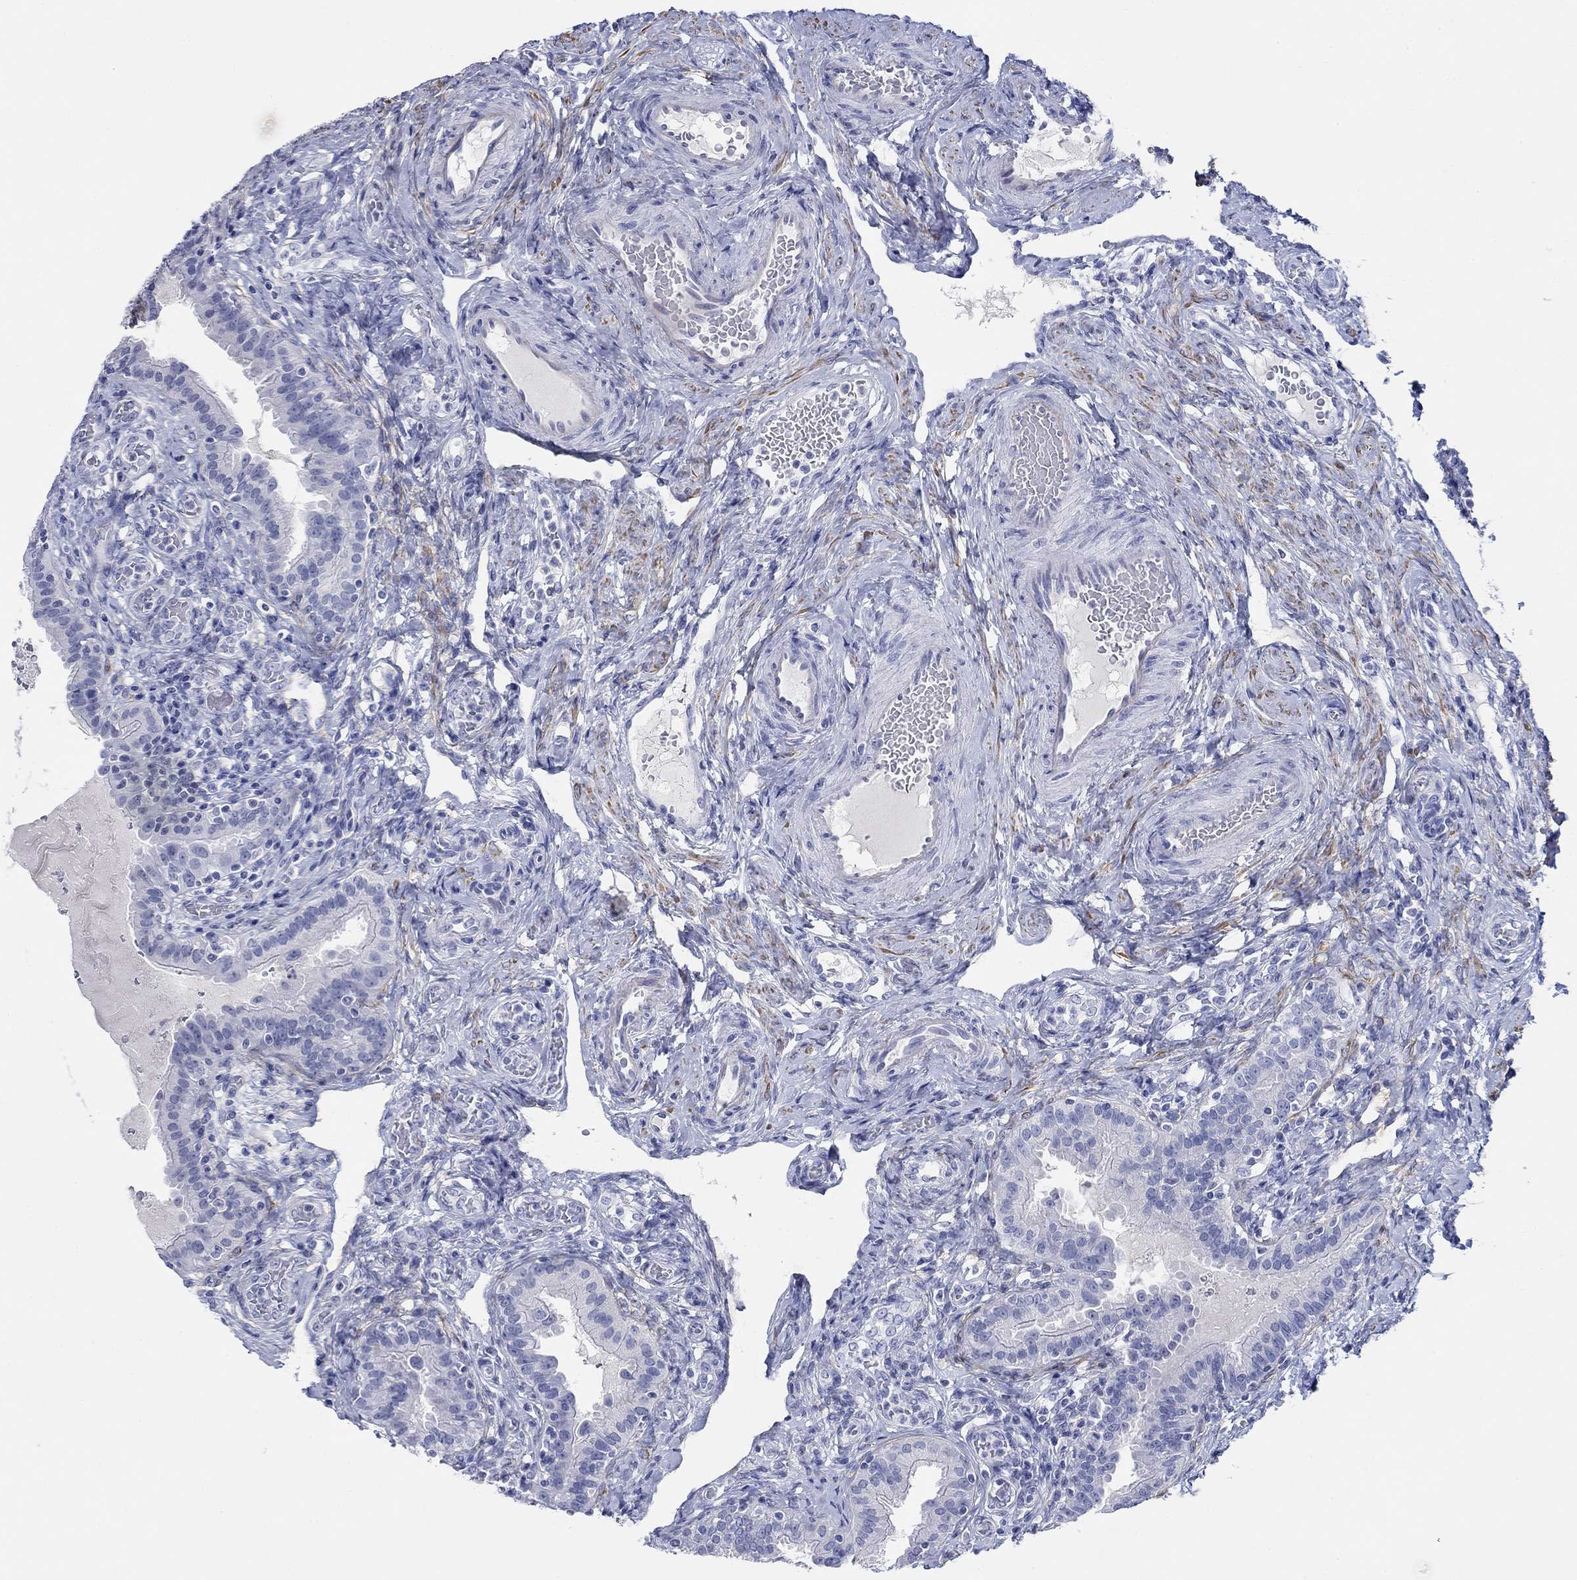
{"staining": {"intensity": "negative", "quantity": "none", "location": "none"}, "tissue": "fallopian tube", "cell_type": "Glandular cells", "image_type": "normal", "snomed": [{"axis": "morphology", "description": "Normal tissue, NOS"}, {"axis": "topography", "description": "Fallopian tube"}, {"axis": "topography", "description": "Ovary"}], "caption": "The immunohistochemistry (IHC) micrograph has no significant staining in glandular cells of fallopian tube. (IHC, brightfield microscopy, high magnification).", "gene": "PDYN", "patient": {"sex": "female", "age": 41}}